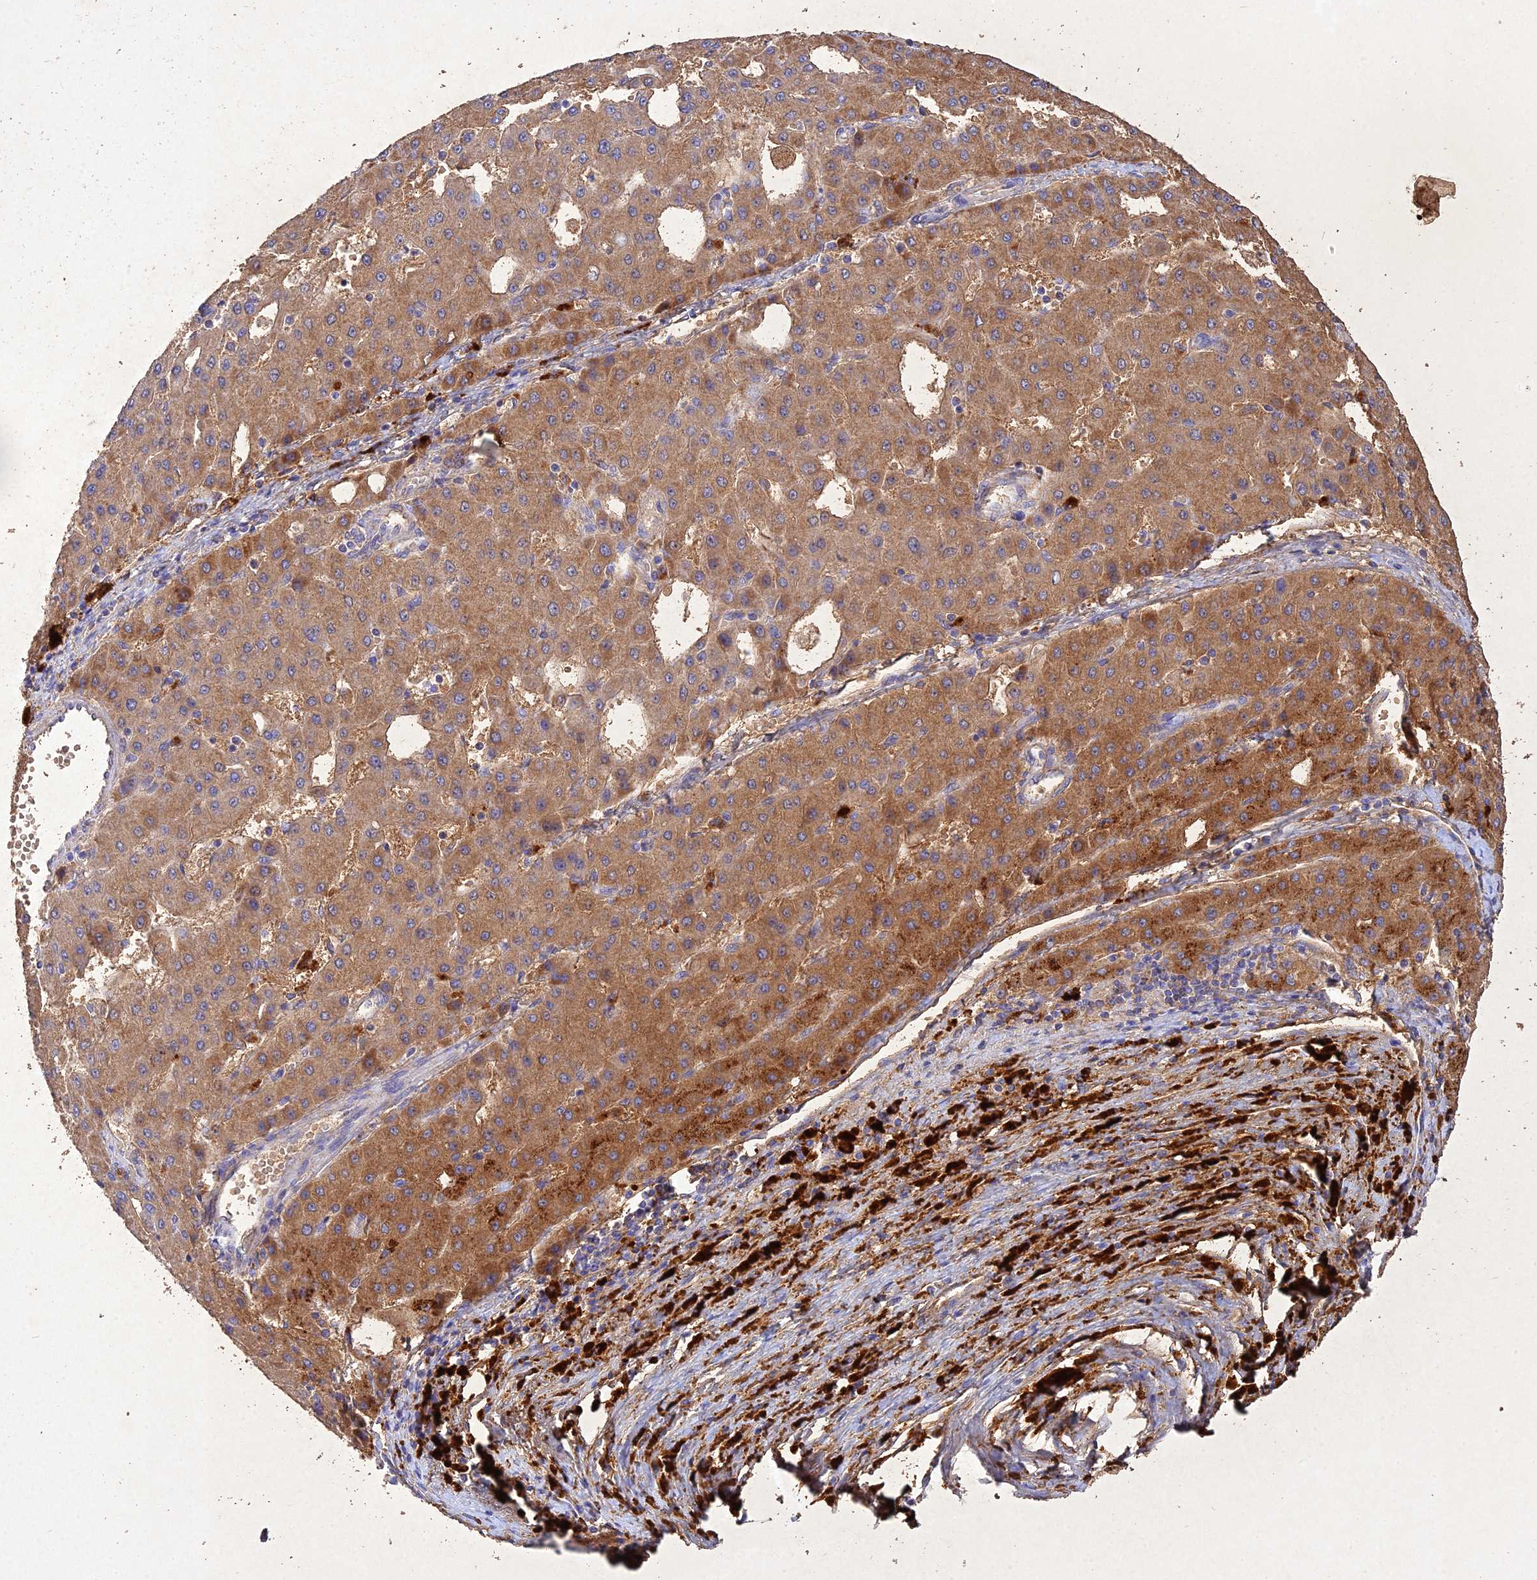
{"staining": {"intensity": "moderate", "quantity": ">75%", "location": "cytoplasmic/membranous"}, "tissue": "liver cancer", "cell_type": "Tumor cells", "image_type": "cancer", "snomed": [{"axis": "morphology", "description": "Carcinoma, Hepatocellular, NOS"}, {"axis": "topography", "description": "Liver"}], "caption": "A photomicrograph of human hepatocellular carcinoma (liver) stained for a protein exhibits moderate cytoplasmic/membranous brown staining in tumor cells. (DAB (3,3'-diaminobenzidine) IHC, brown staining for protein, blue staining for nuclei).", "gene": "NDUFV1", "patient": {"sex": "male", "age": 47}}